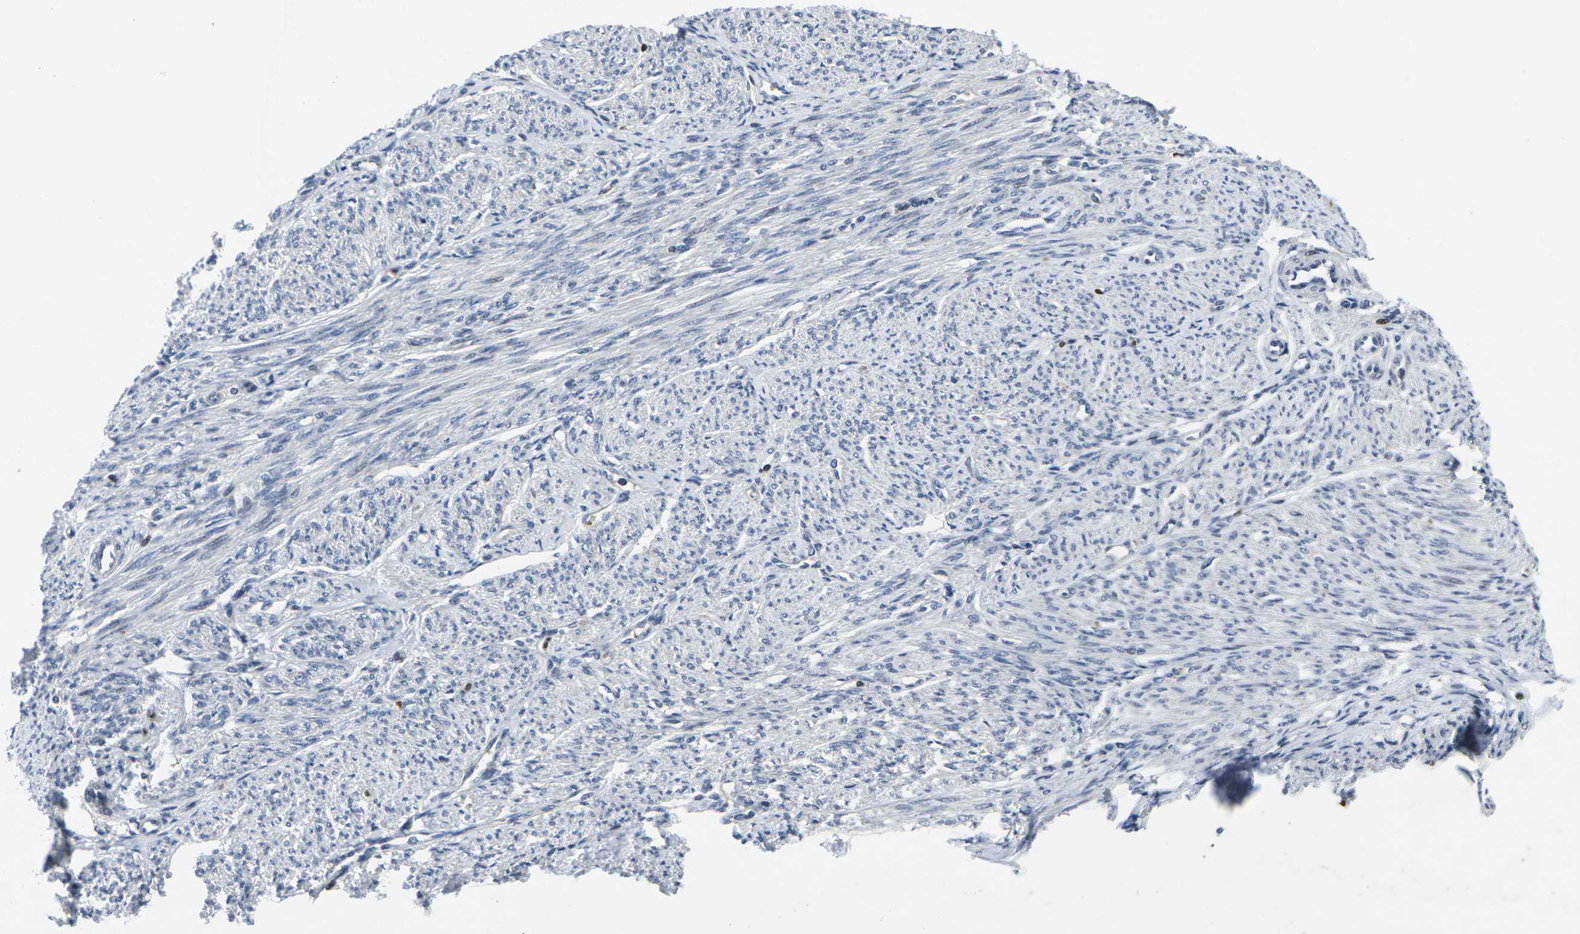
{"staining": {"intensity": "negative", "quantity": "none", "location": "none"}, "tissue": "smooth muscle", "cell_type": "Smooth muscle cells", "image_type": "normal", "snomed": [{"axis": "morphology", "description": "Normal tissue, NOS"}, {"axis": "topography", "description": "Smooth muscle"}], "caption": "Histopathology image shows no significant protein expression in smooth muscle cells of normal smooth muscle. (Brightfield microscopy of DAB IHC at high magnification).", "gene": "STAT4", "patient": {"sex": "female", "age": 65}}